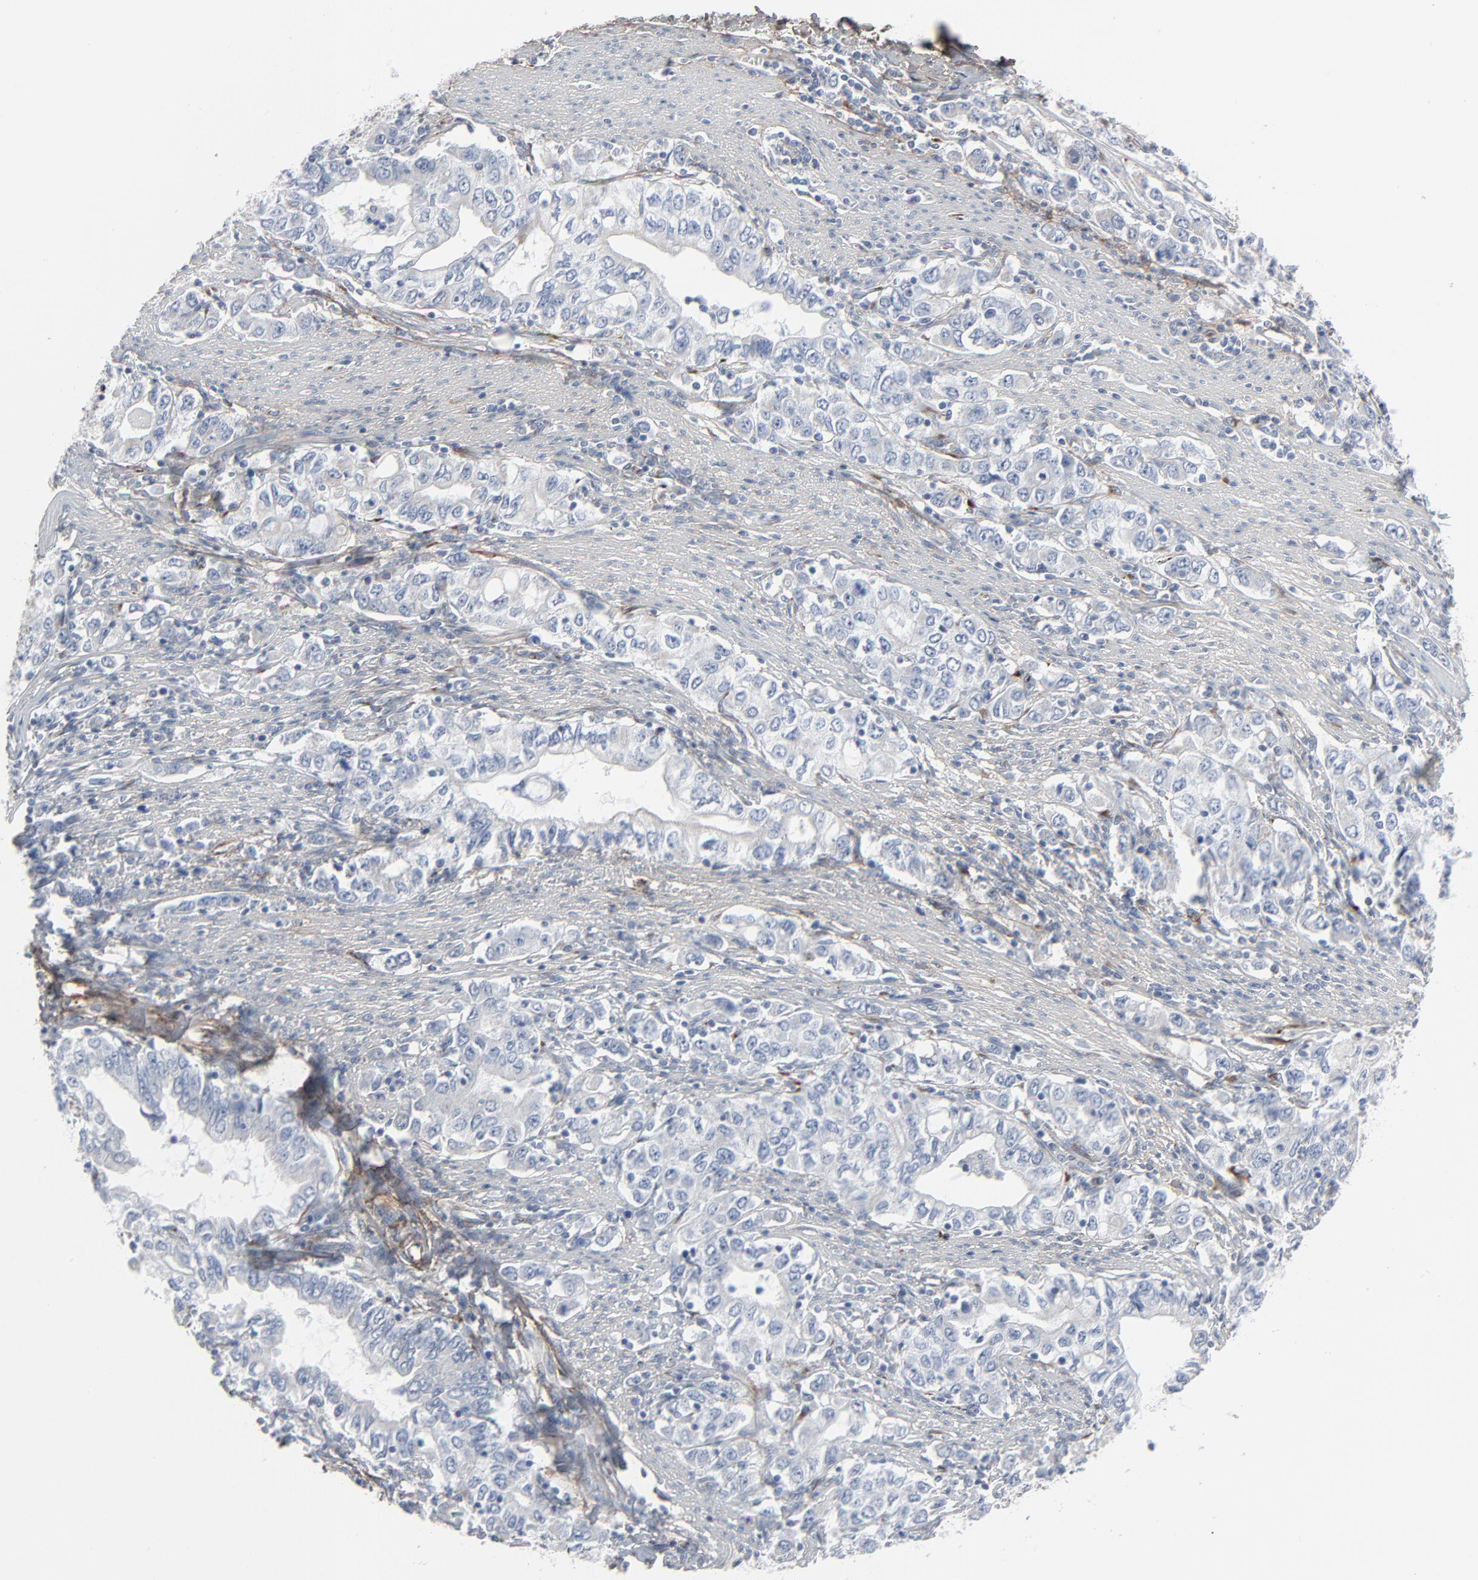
{"staining": {"intensity": "negative", "quantity": "none", "location": "none"}, "tissue": "stomach cancer", "cell_type": "Tumor cells", "image_type": "cancer", "snomed": [{"axis": "morphology", "description": "Adenocarcinoma, NOS"}, {"axis": "topography", "description": "Stomach, lower"}], "caption": "DAB immunohistochemical staining of adenocarcinoma (stomach) demonstrates no significant positivity in tumor cells. (DAB (3,3'-diaminobenzidine) IHC with hematoxylin counter stain).", "gene": "BGN", "patient": {"sex": "female", "age": 72}}